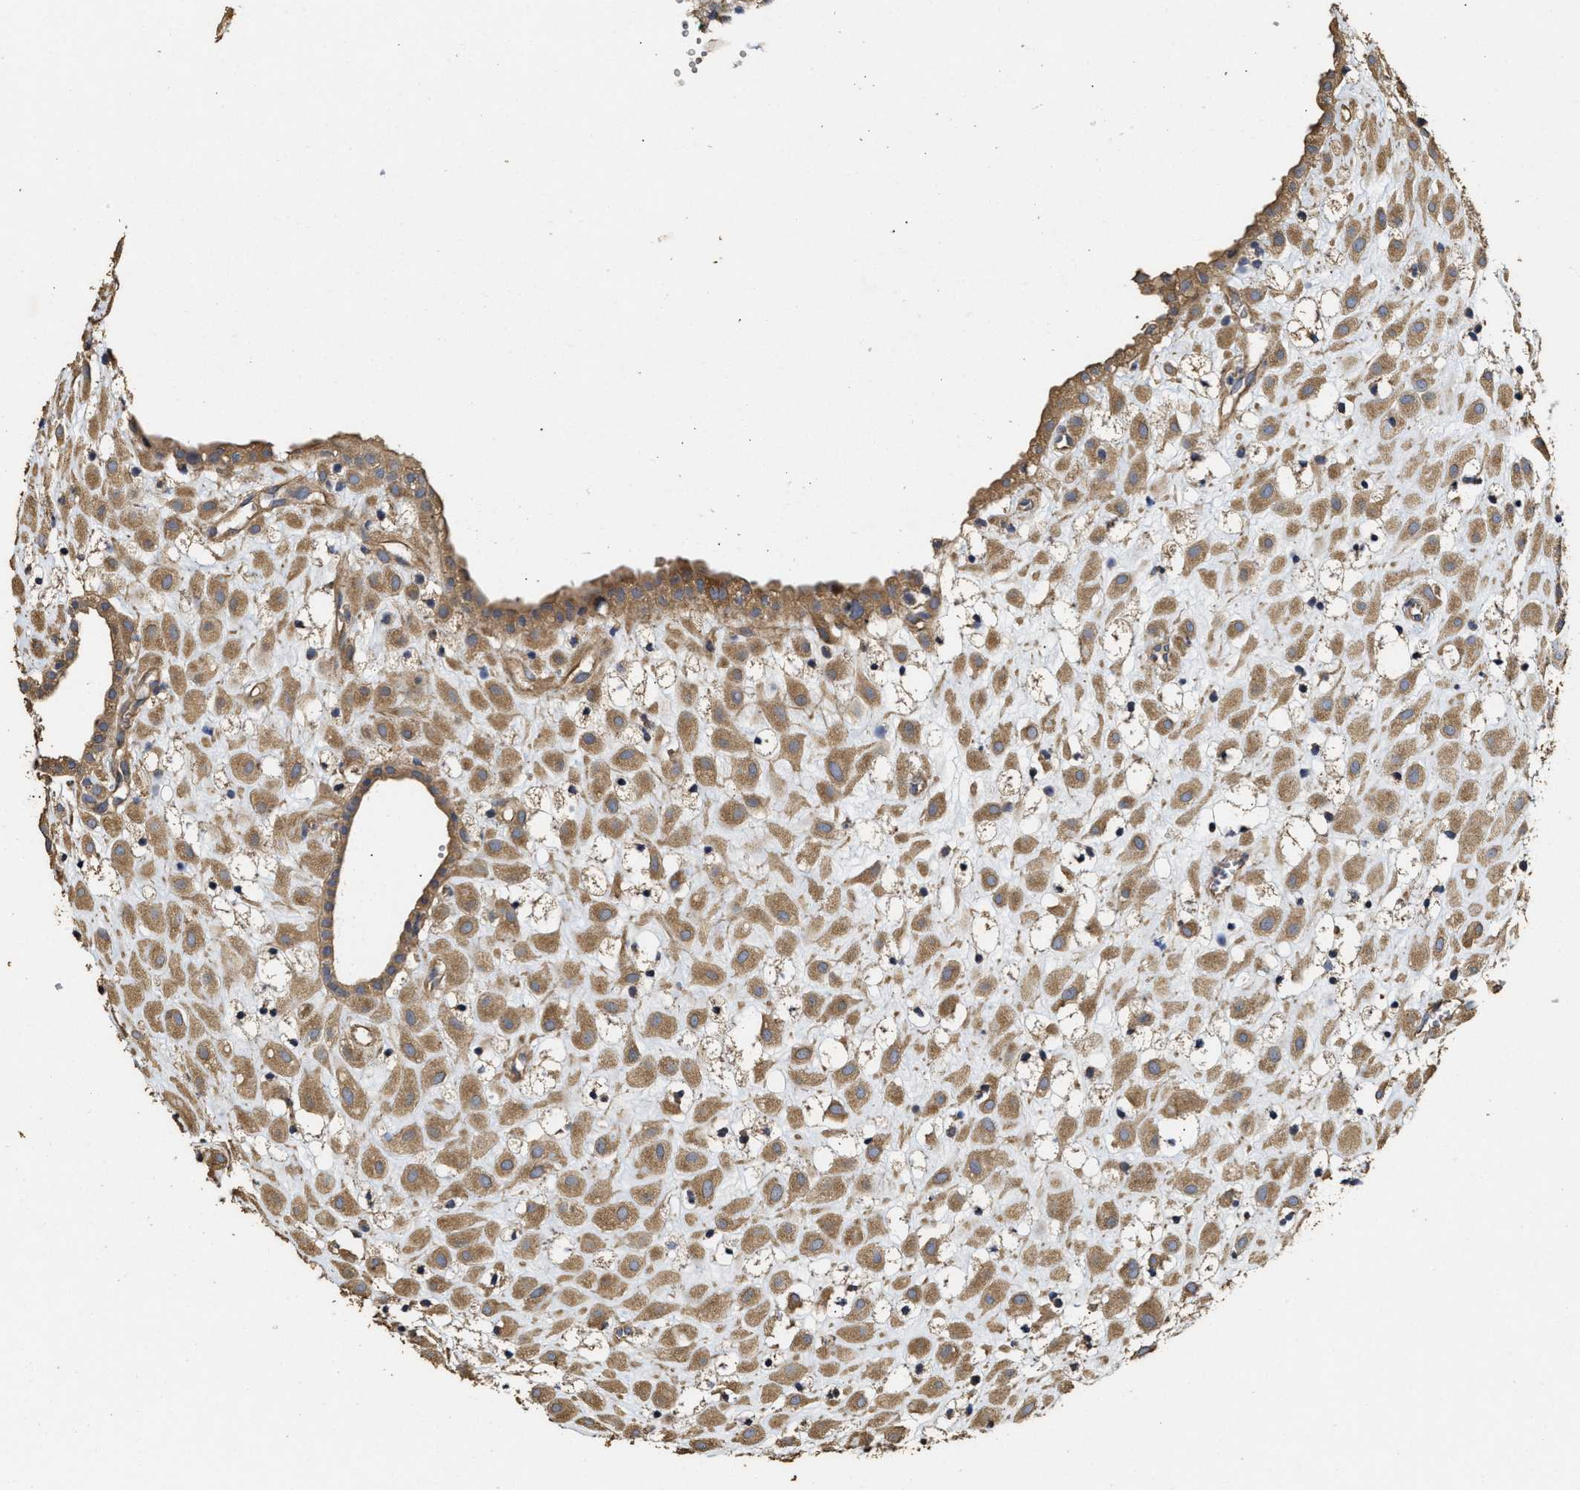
{"staining": {"intensity": "moderate", "quantity": ">75%", "location": "cytoplasmic/membranous"}, "tissue": "placenta", "cell_type": "Trophoblastic cells", "image_type": "normal", "snomed": [{"axis": "morphology", "description": "Normal tissue, NOS"}, {"axis": "topography", "description": "Placenta"}], "caption": "Immunohistochemistry (IHC) (DAB (3,3'-diaminobenzidine)) staining of normal placenta shows moderate cytoplasmic/membranous protein expression in about >75% of trophoblastic cells. (brown staining indicates protein expression, while blue staining denotes nuclei).", "gene": "NAV1", "patient": {"sex": "female", "age": 18}}